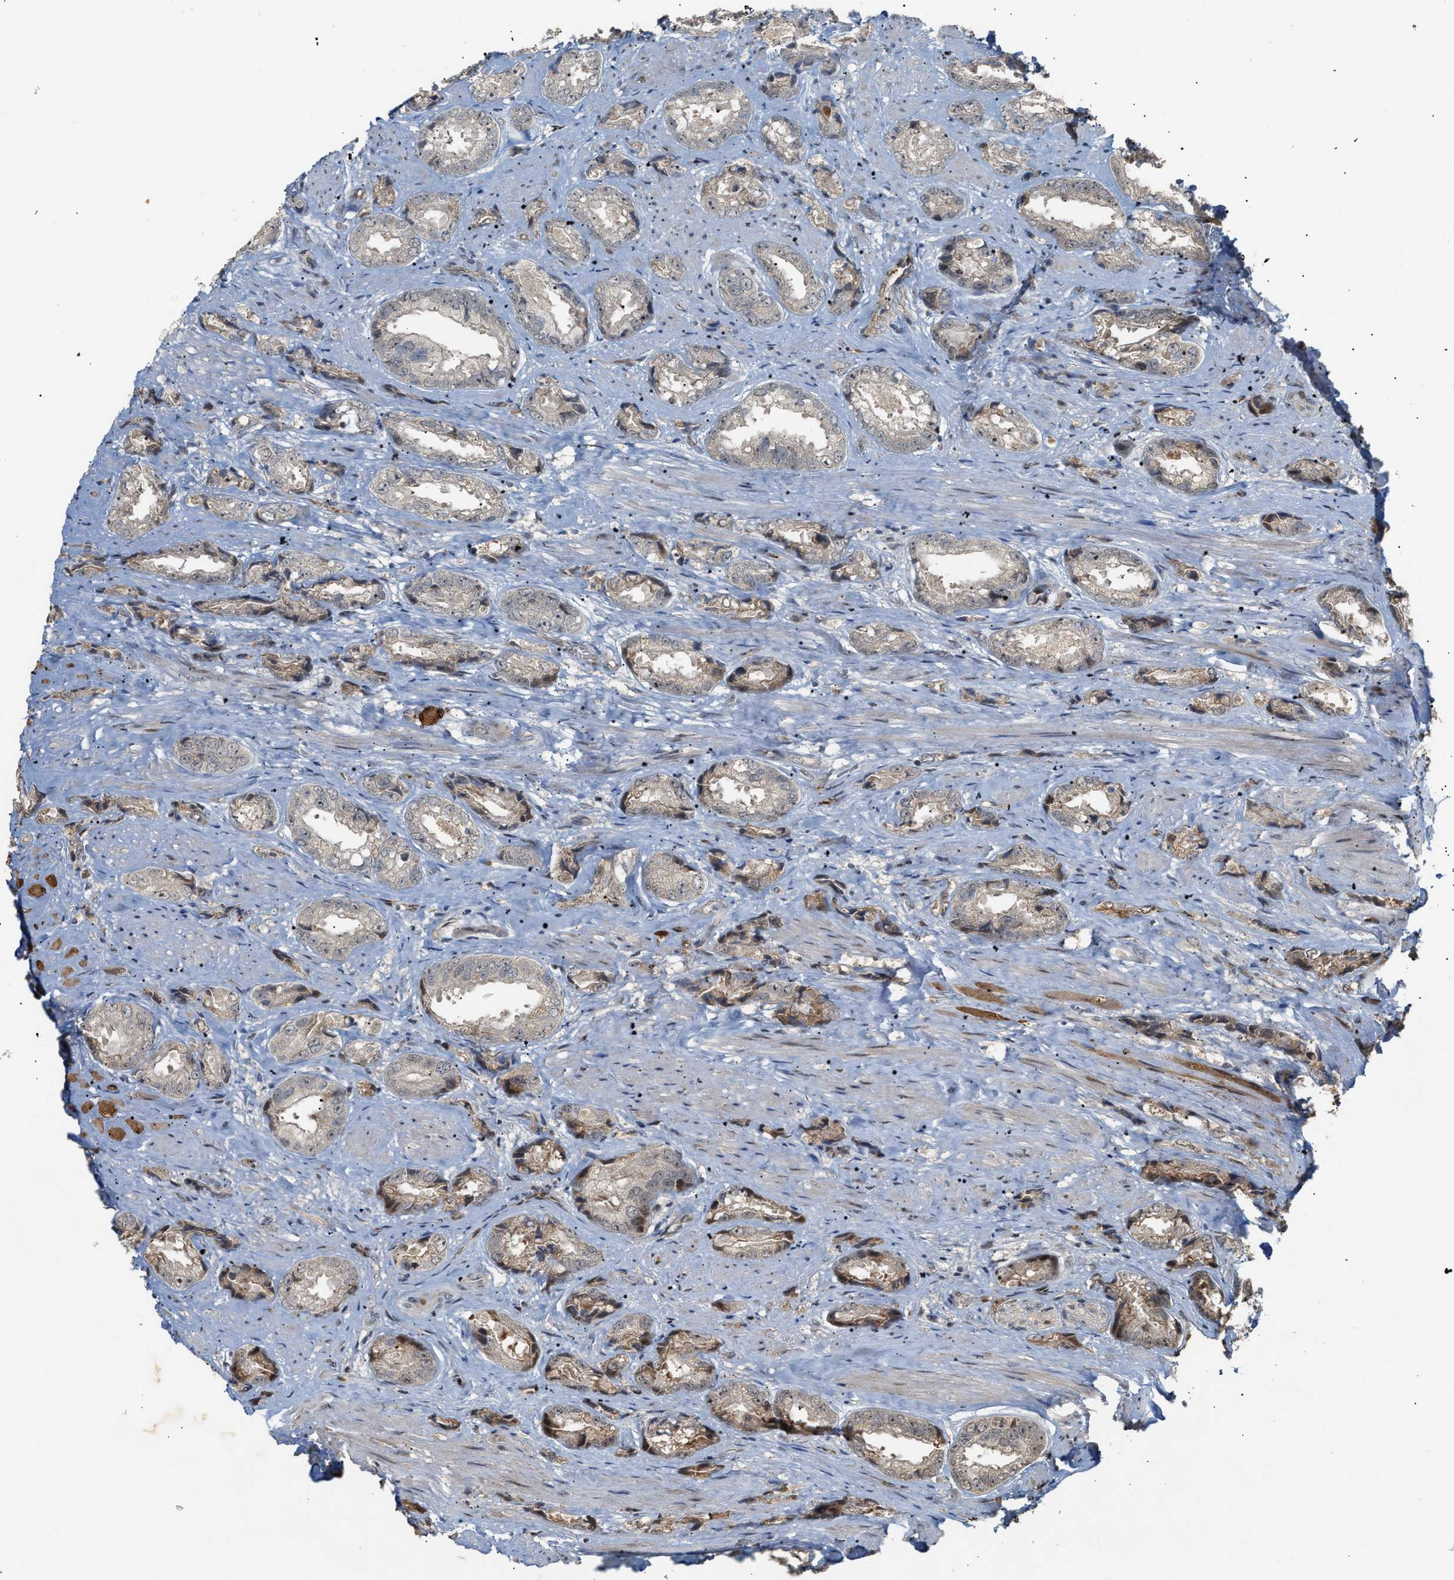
{"staining": {"intensity": "weak", "quantity": "<25%", "location": "cytoplasmic/membranous"}, "tissue": "prostate cancer", "cell_type": "Tumor cells", "image_type": "cancer", "snomed": [{"axis": "morphology", "description": "Adenocarcinoma, High grade"}, {"axis": "topography", "description": "Prostate"}], "caption": "Immunohistochemistry (IHC) of prostate cancer demonstrates no positivity in tumor cells.", "gene": "ZFAND5", "patient": {"sex": "male", "age": 61}}